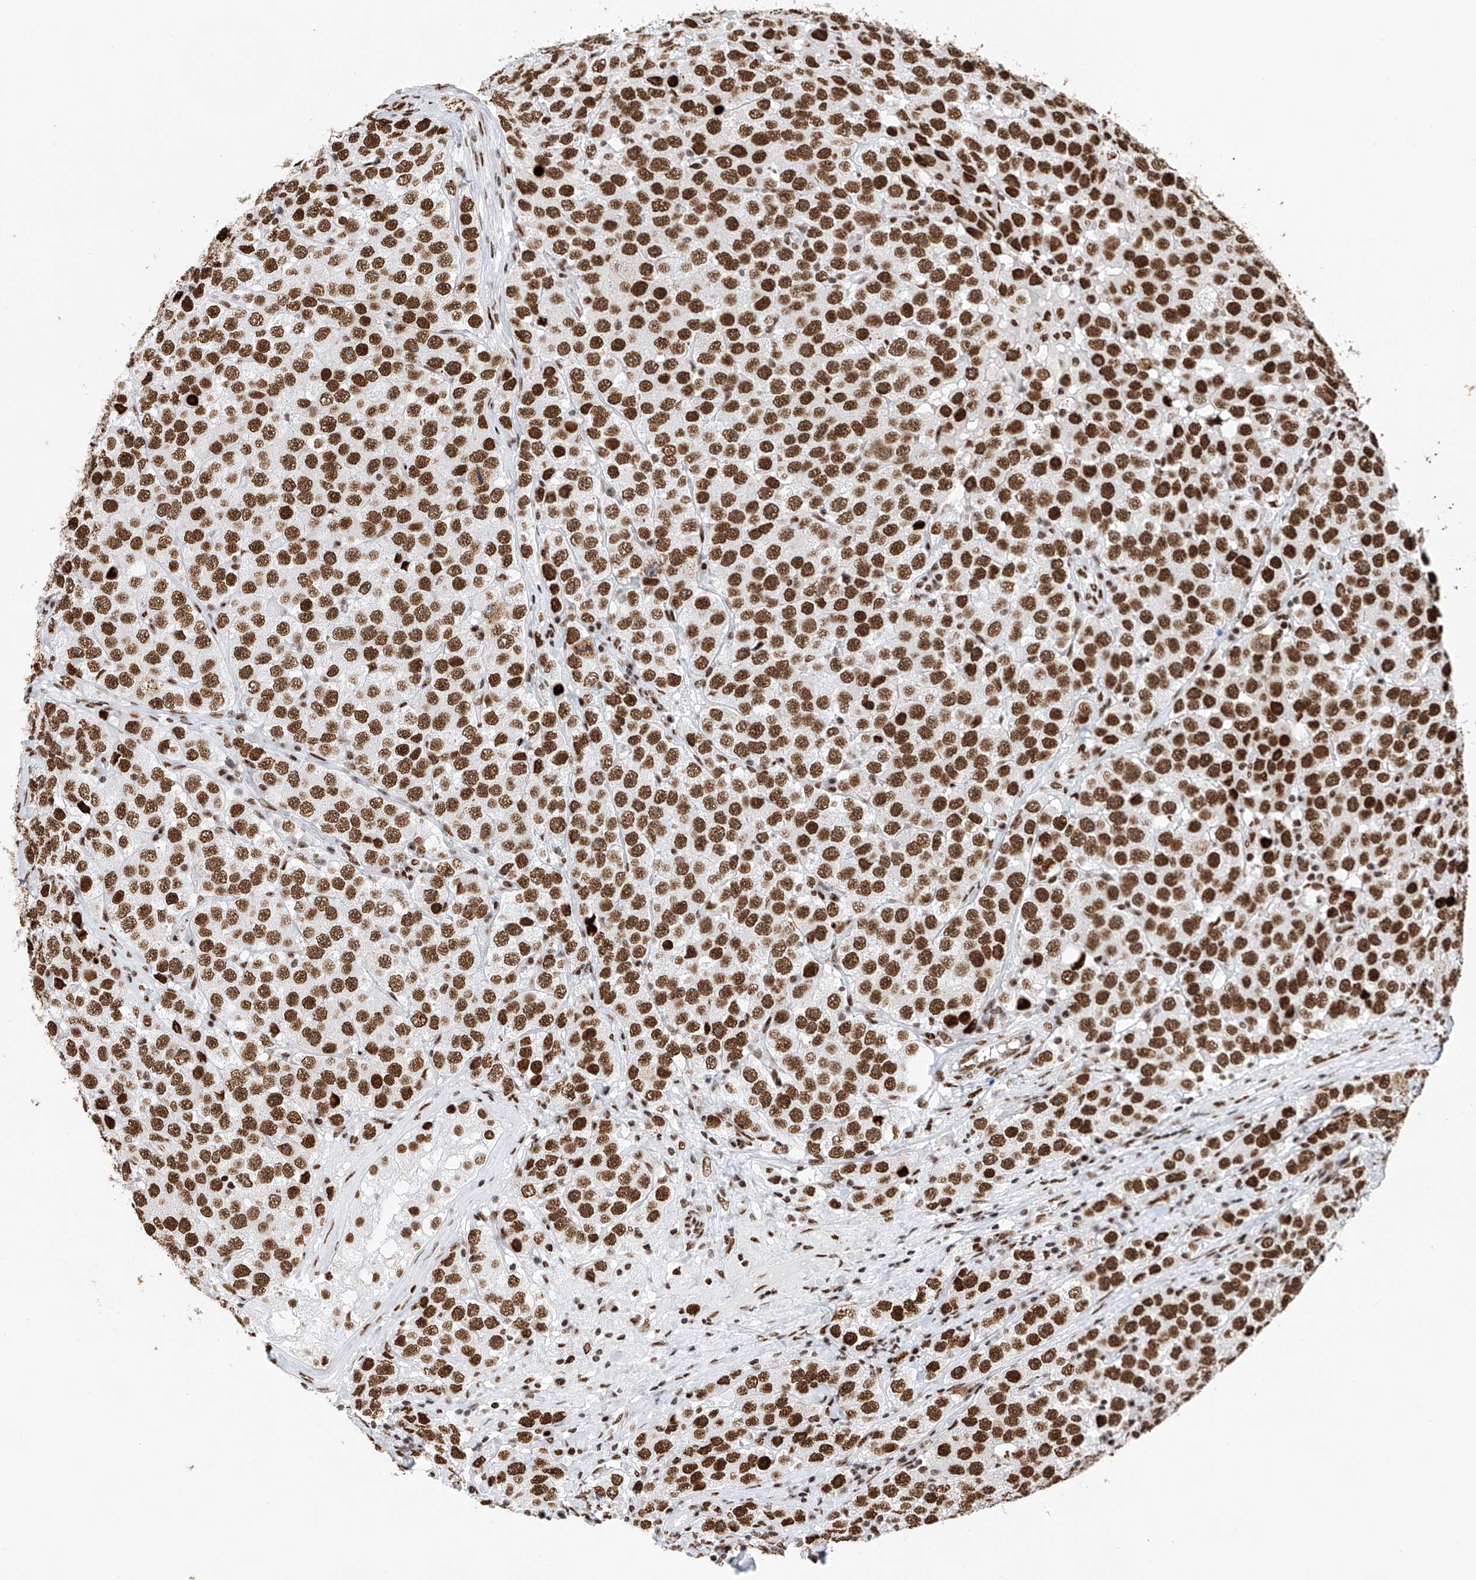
{"staining": {"intensity": "strong", "quantity": "25%-75%", "location": "nuclear"}, "tissue": "testis cancer", "cell_type": "Tumor cells", "image_type": "cancer", "snomed": [{"axis": "morphology", "description": "Seminoma, NOS"}, {"axis": "topography", "description": "Testis"}], "caption": "Protein staining of testis cancer (seminoma) tissue exhibits strong nuclear expression in approximately 25%-75% of tumor cells. (DAB (3,3'-diaminobenzidine) IHC with brightfield microscopy, high magnification).", "gene": "SRSF6", "patient": {"sex": "male", "age": 28}}